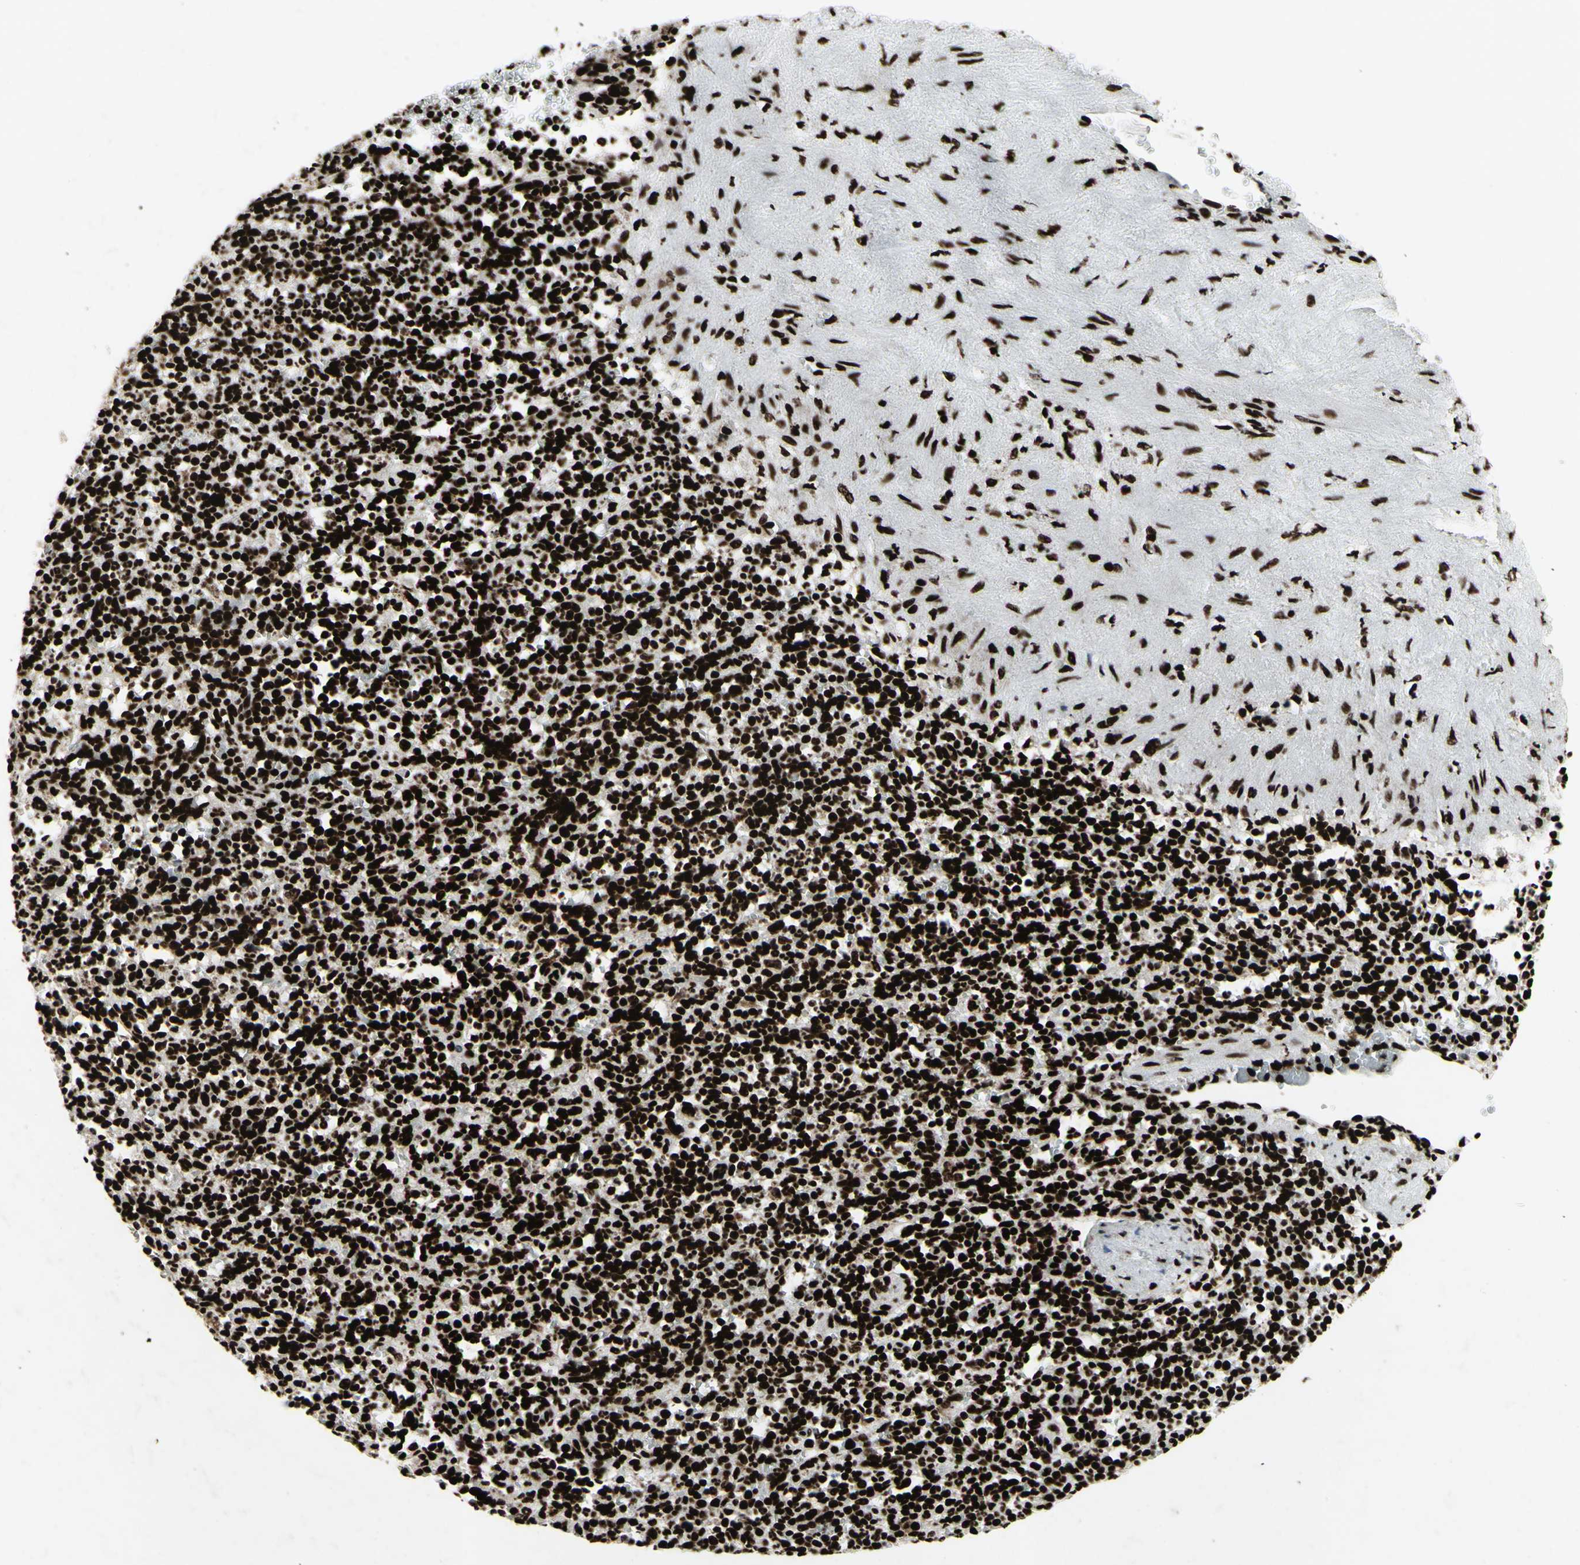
{"staining": {"intensity": "strong", "quantity": ">75%", "location": "nuclear"}, "tissue": "spleen", "cell_type": "Cells in red pulp", "image_type": "normal", "snomed": [{"axis": "morphology", "description": "Normal tissue, NOS"}, {"axis": "topography", "description": "Spleen"}], "caption": "The photomicrograph reveals a brown stain indicating the presence of a protein in the nuclear of cells in red pulp in spleen.", "gene": "U2AF2", "patient": {"sex": "female", "age": 74}}